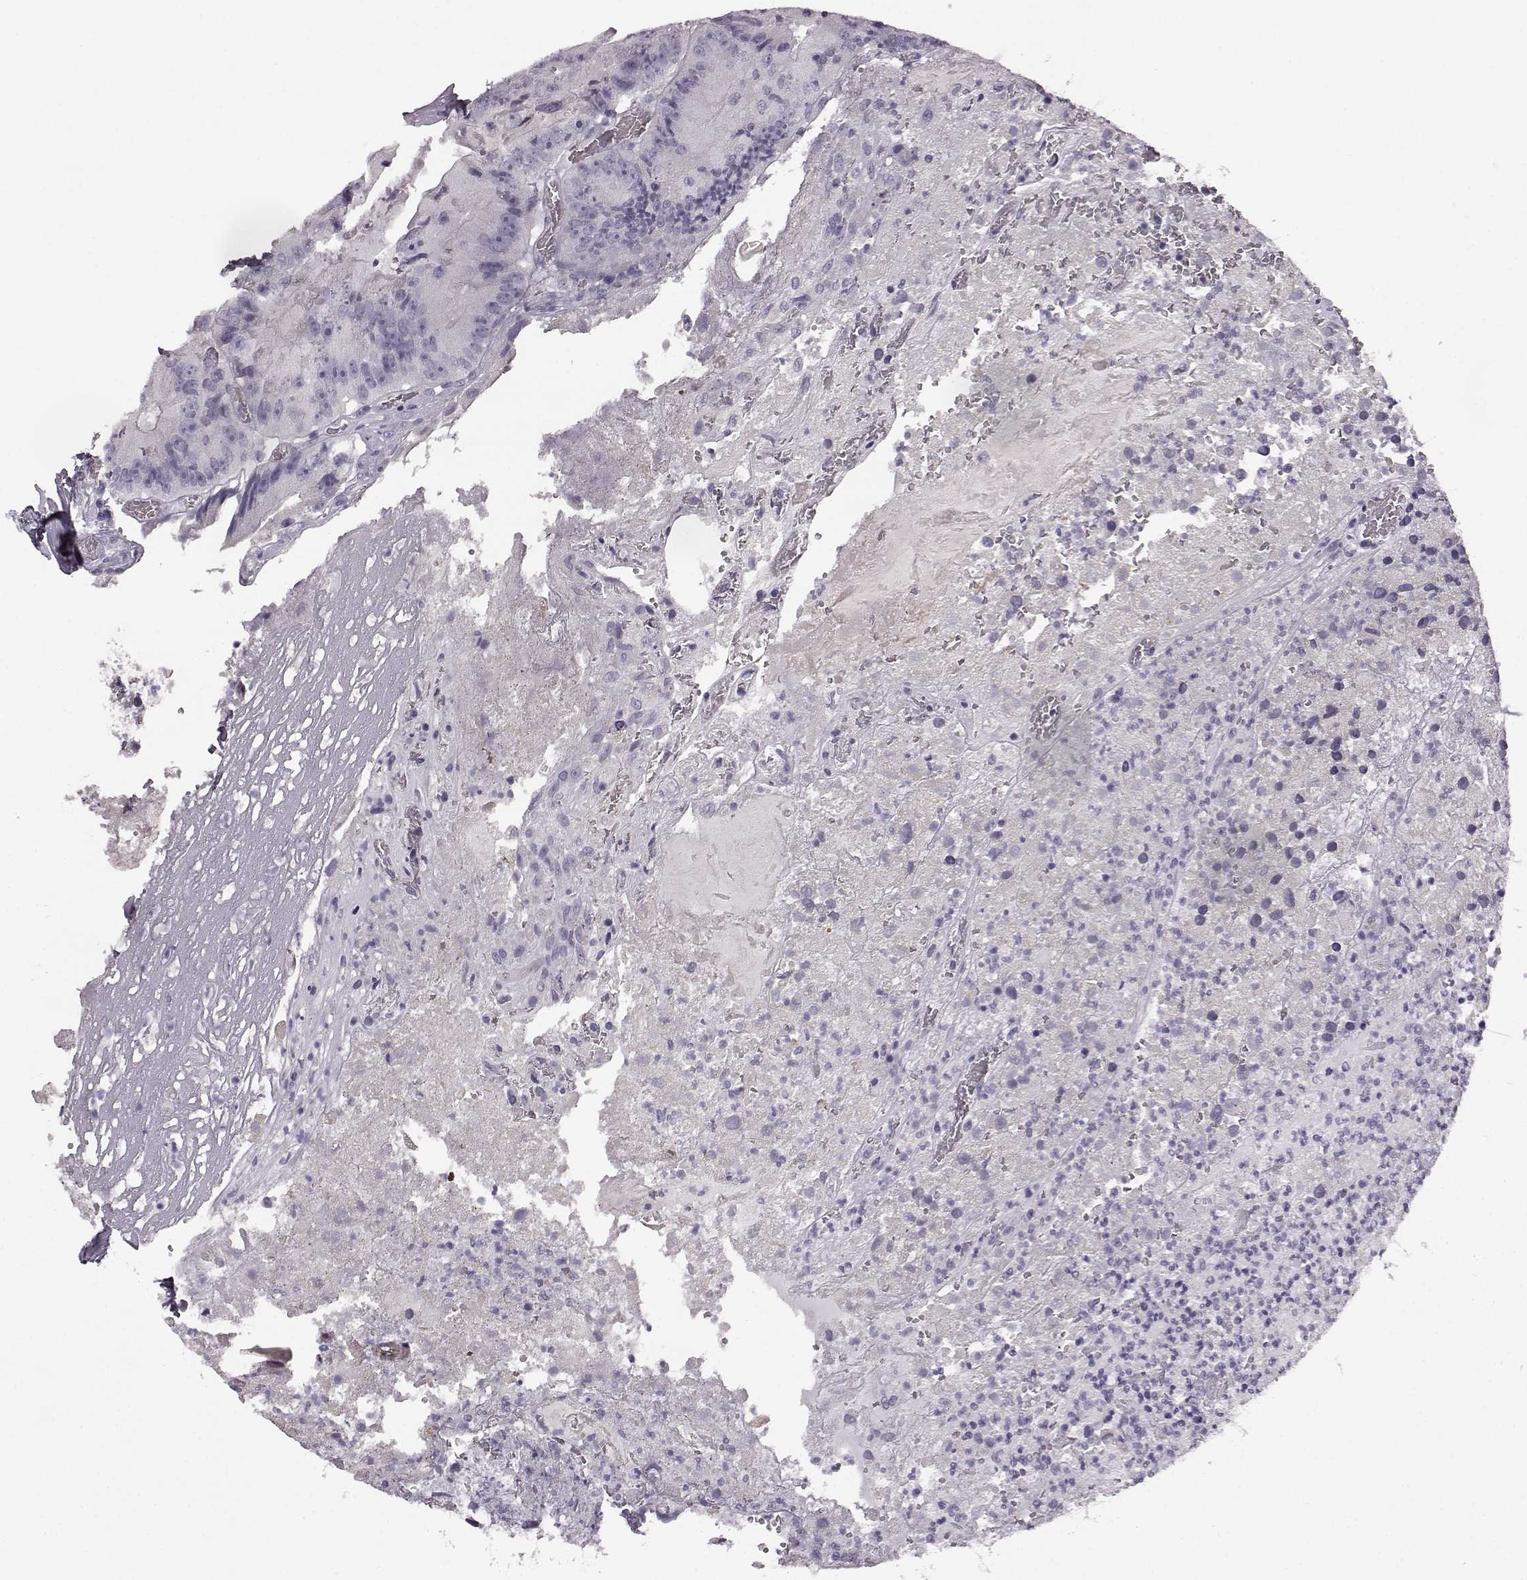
{"staining": {"intensity": "negative", "quantity": "none", "location": "none"}, "tissue": "colorectal cancer", "cell_type": "Tumor cells", "image_type": "cancer", "snomed": [{"axis": "morphology", "description": "Adenocarcinoma, NOS"}, {"axis": "topography", "description": "Colon"}], "caption": "A photomicrograph of colorectal cancer (adenocarcinoma) stained for a protein demonstrates no brown staining in tumor cells.", "gene": "ODAD4", "patient": {"sex": "female", "age": 86}}